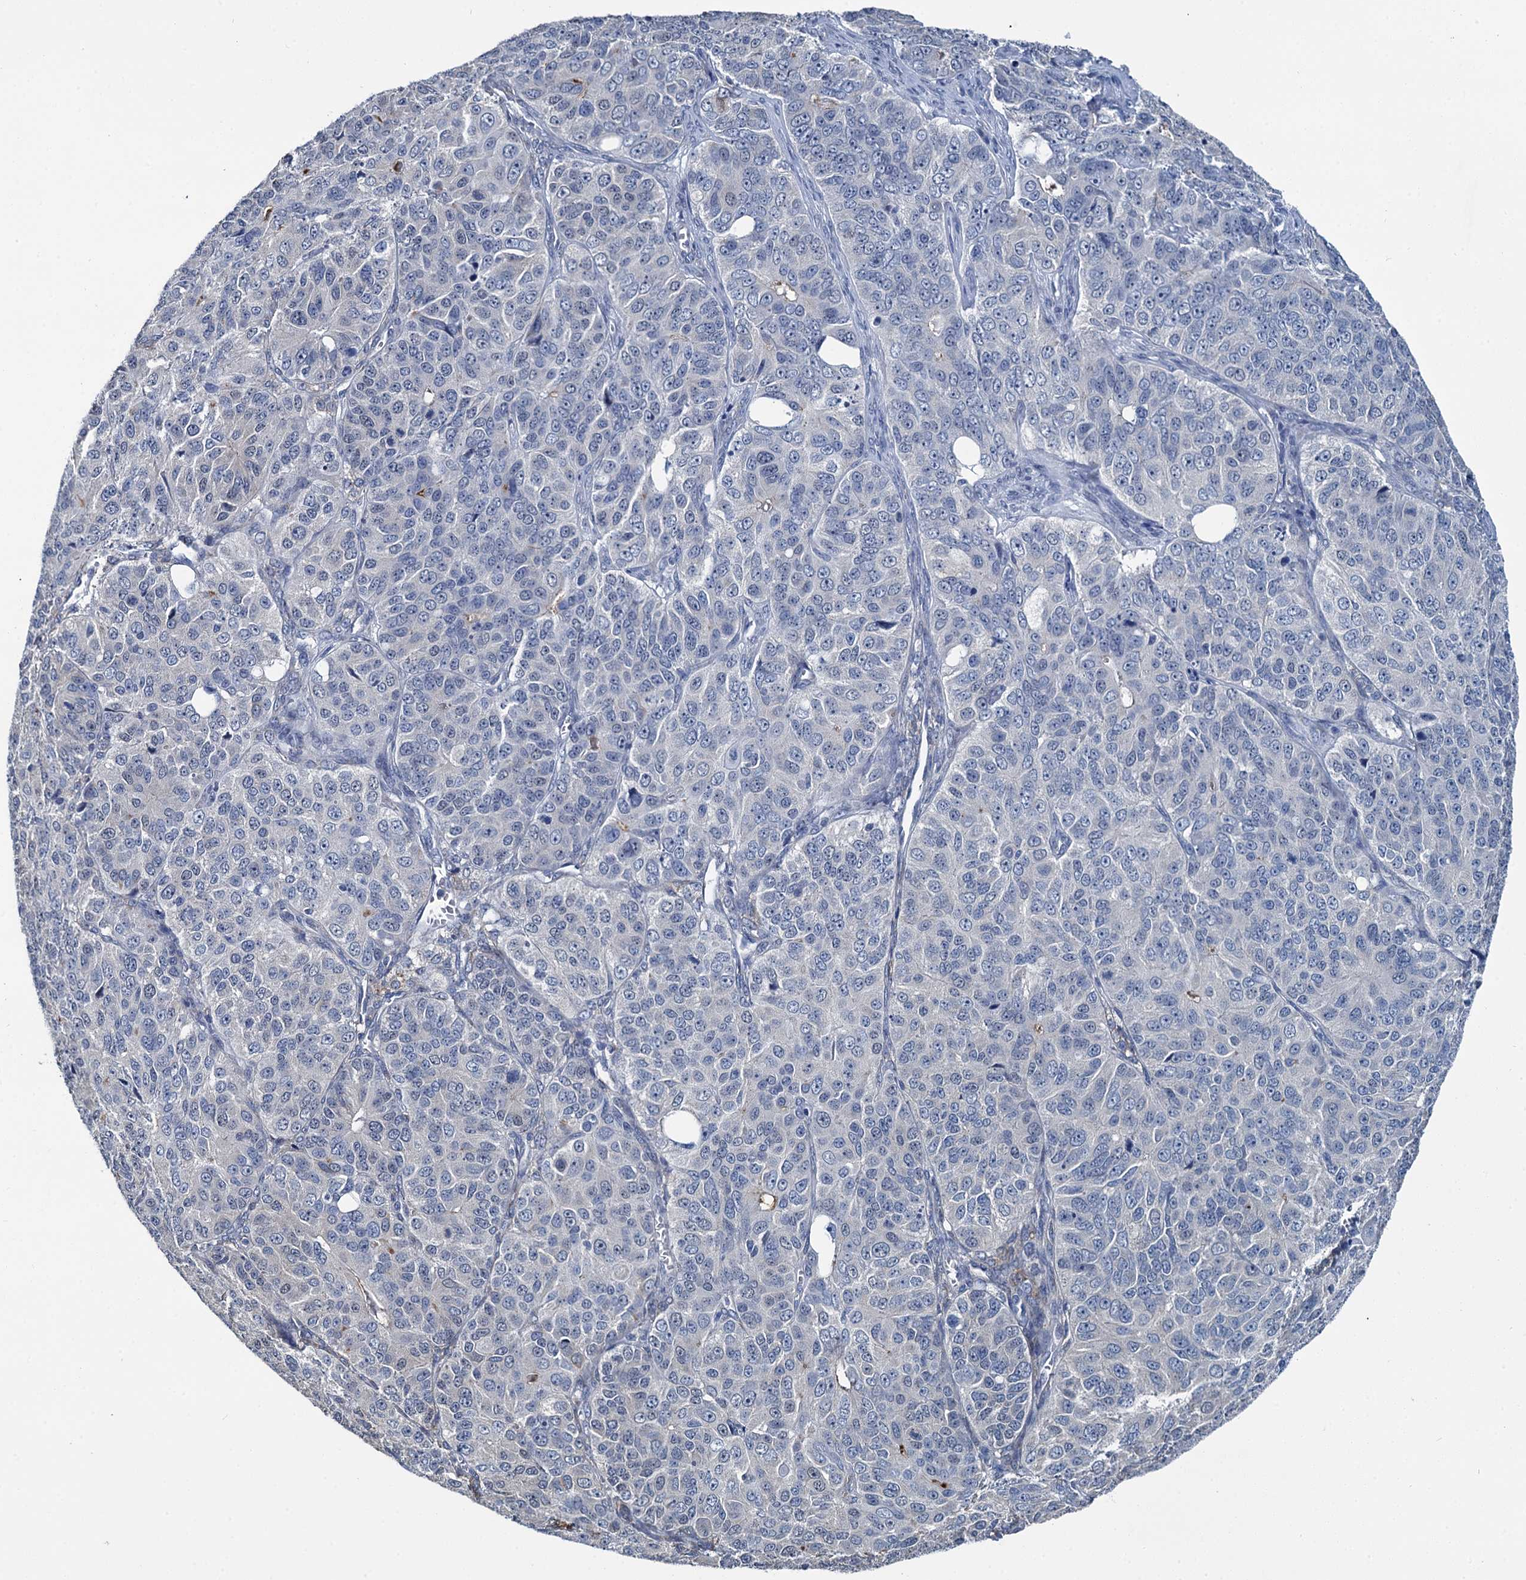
{"staining": {"intensity": "negative", "quantity": "none", "location": "none"}, "tissue": "ovarian cancer", "cell_type": "Tumor cells", "image_type": "cancer", "snomed": [{"axis": "morphology", "description": "Carcinoma, endometroid"}, {"axis": "topography", "description": "Ovary"}], "caption": "There is no significant positivity in tumor cells of ovarian cancer (endometroid carcinoma).", "gene": "MIOX", "patient": {"sex": "female", "age": 51}}